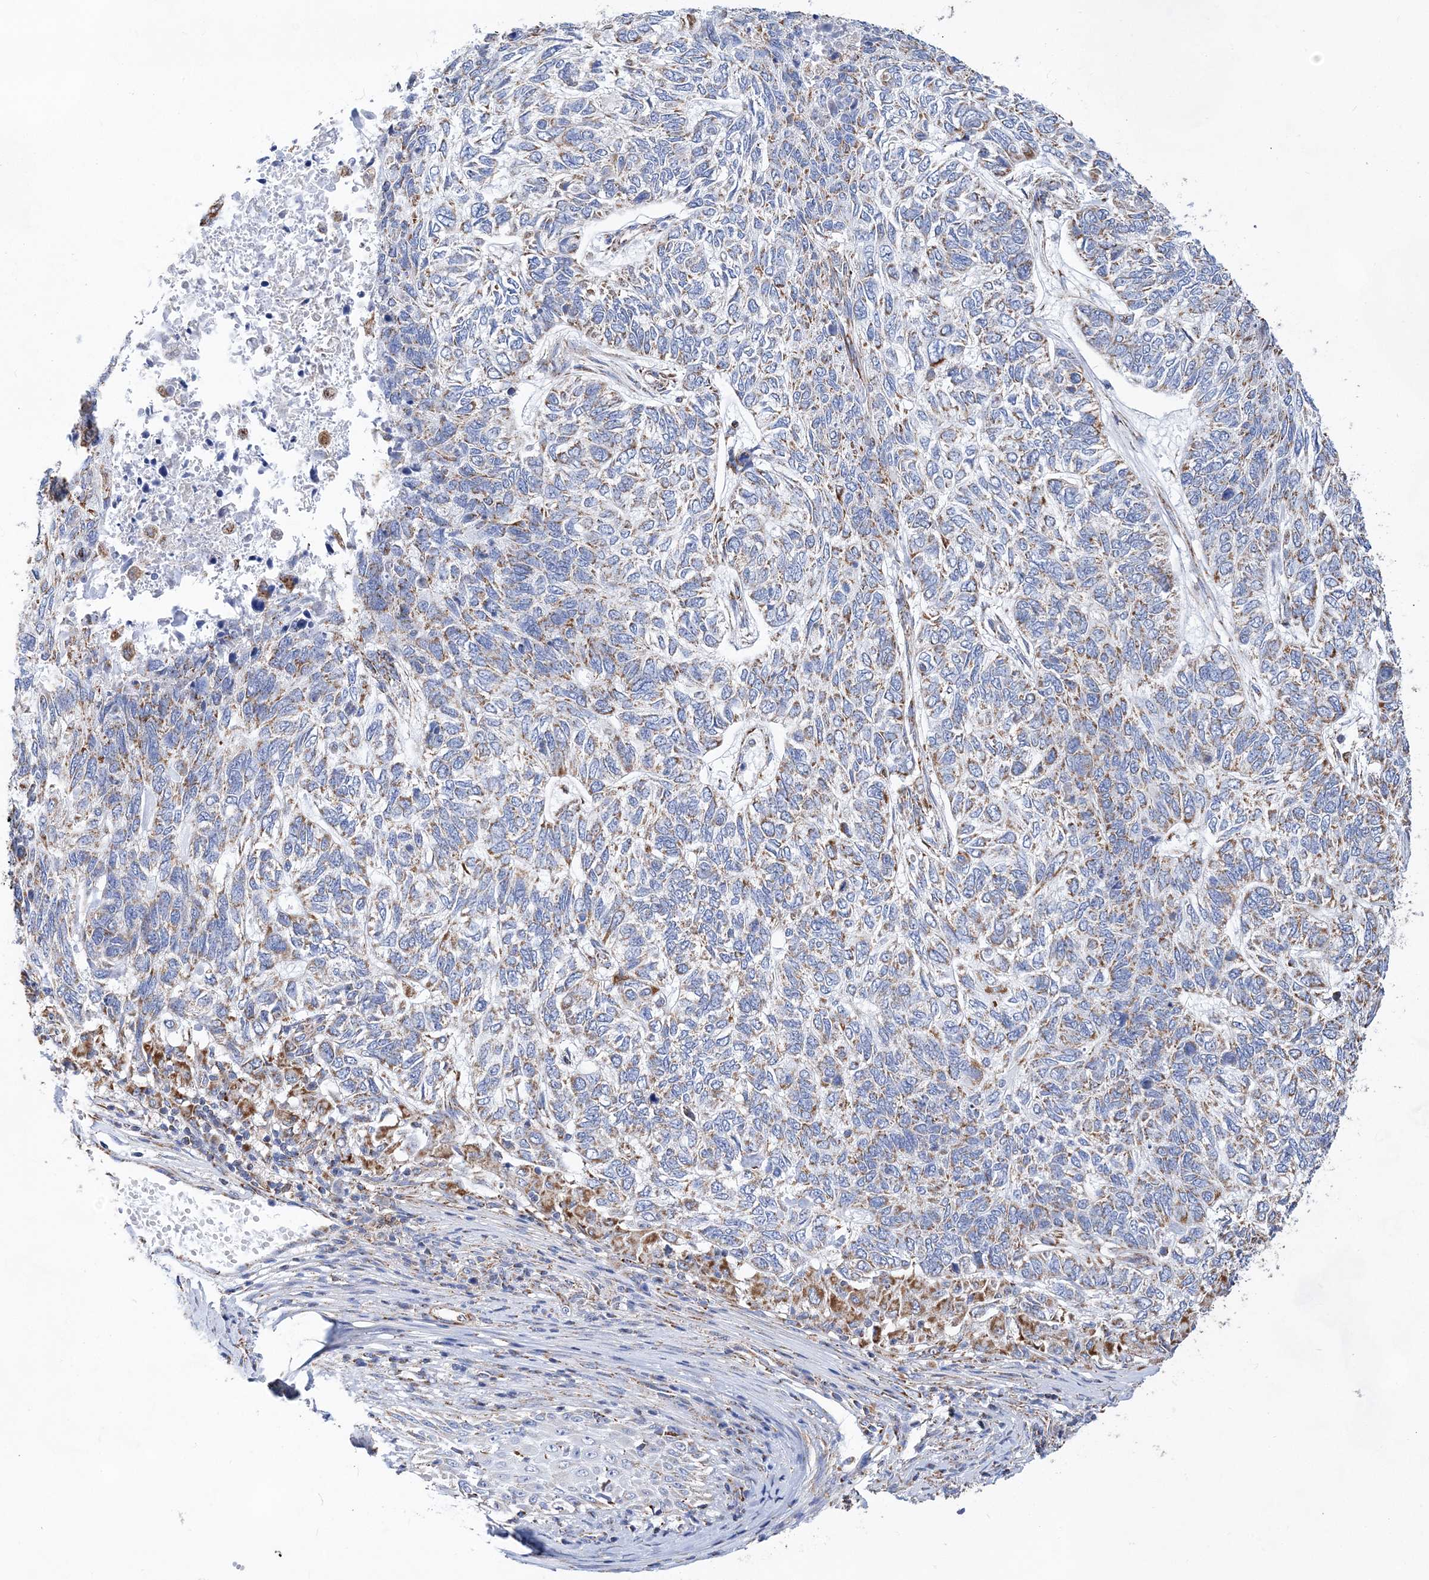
{"staining": {"intensity": "moderate", "quantity": "<25%", "location": "cytoplasmic/membranous"}, "tissue": "skin cancer", "cell_type": "Tumor cells", "image_type": "cancer", "snomed": [{"axis": "morphology", "description": "Basal cell carcinoma"}, {"axis": "topography", "description": "Skin"}], "caption": "Brown immunohistochemical staining in human basal cell carcinoma (skin) demonstrates moderate cytoplasmic/membranous expression in about <25% of tumor cells.", "gene": "ACOT9", "patient": {"sex": "female", "age": 65}}